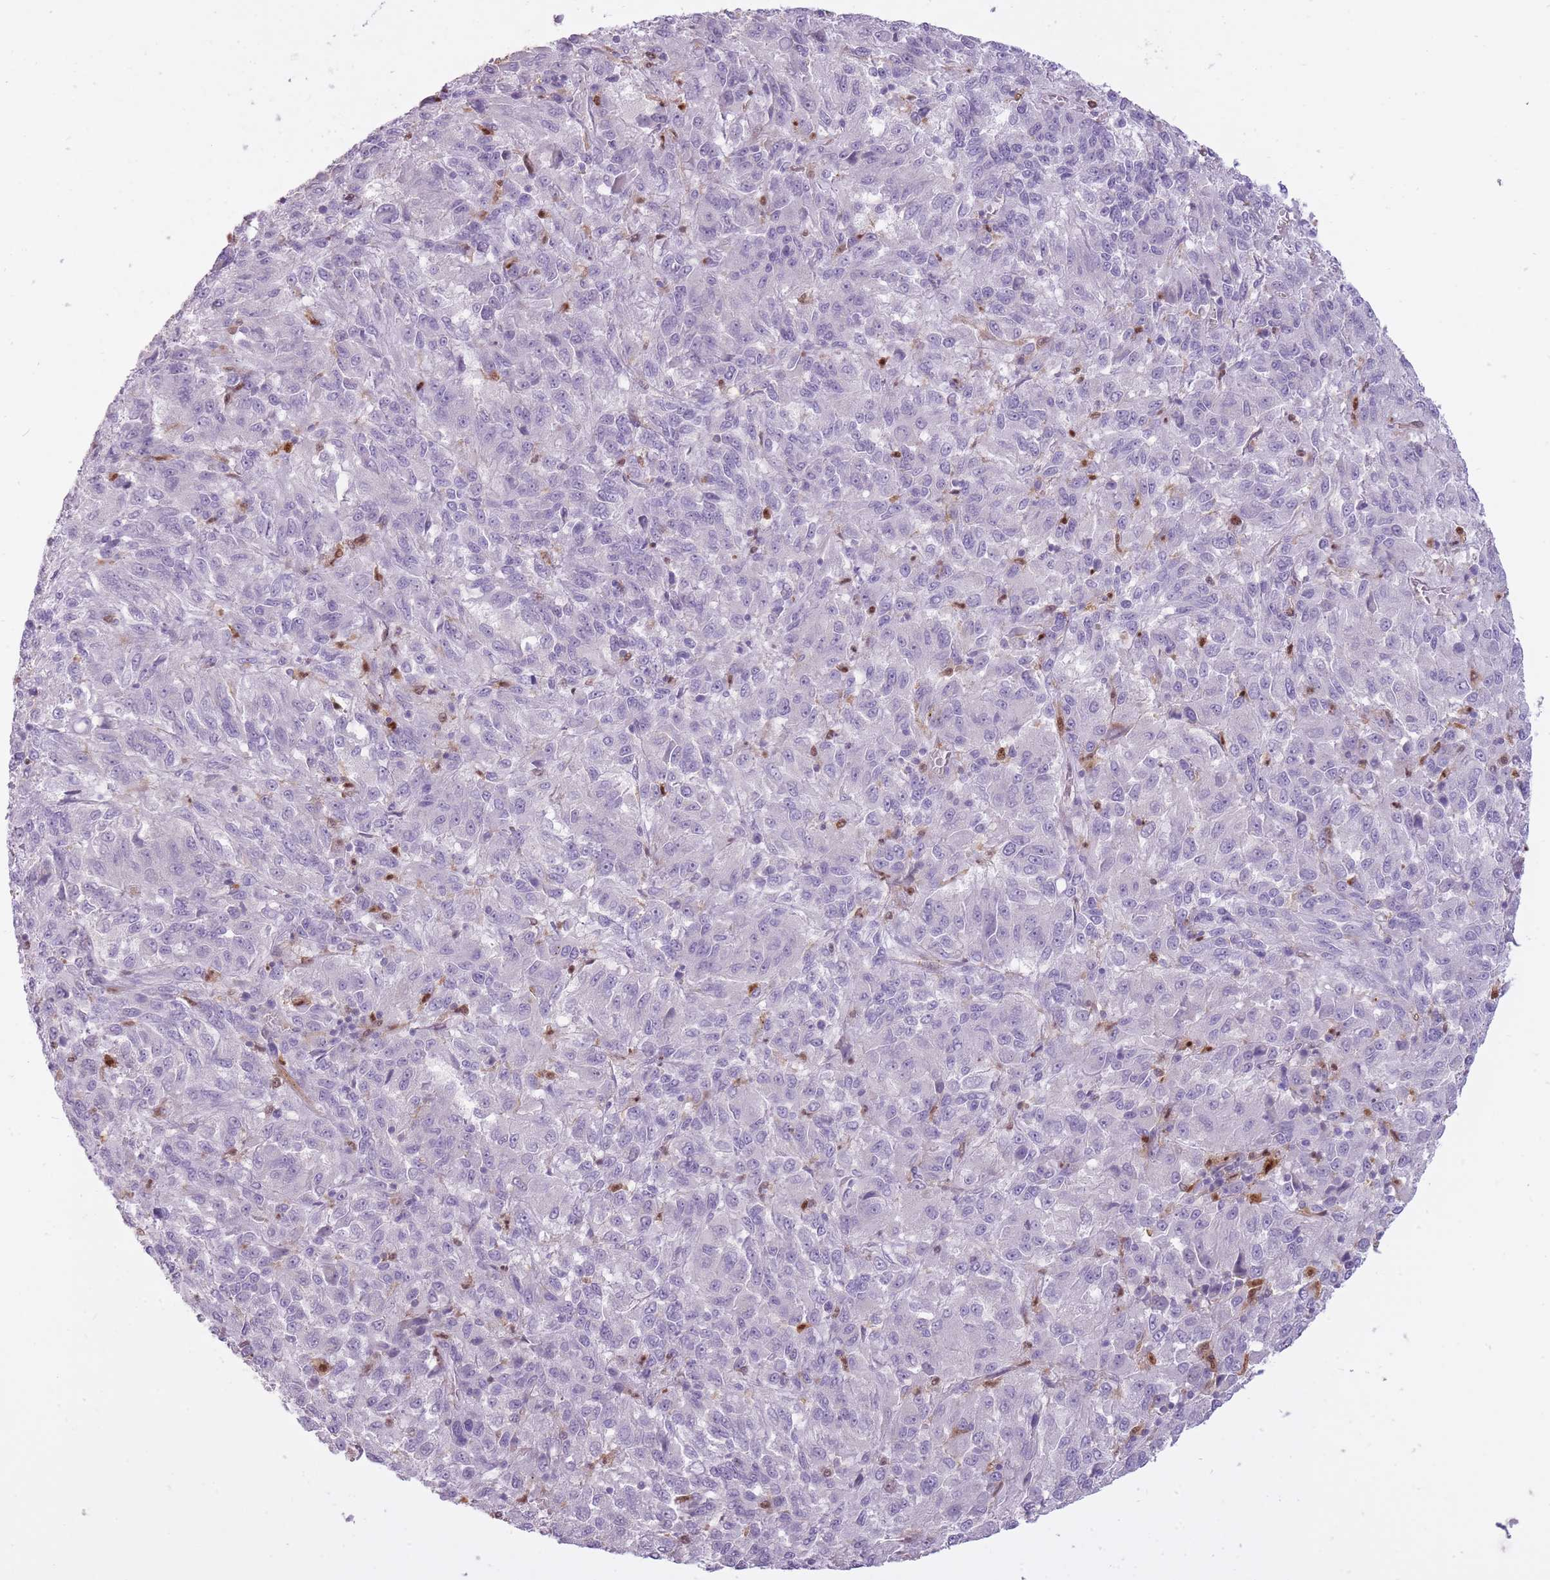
{"staining": {"intensity": "negative", "quantity": "none", "location": "none"}, "tissue": "melanoma", "cell_type": "Tumor cells", "image_type": "cancer", "snomed": [{"axis": "morphology", "description": "Malignant melanoma, Metastatic site"}, {"axis": "topography", "description": "Lung"}], "caption": "This is an IHC photomicrograph of human malignant melanoma (metastatic site). There is no expression in tumor cells.", "gene": "LGALS9", "patient": {"sex": "male", "age": 64}}